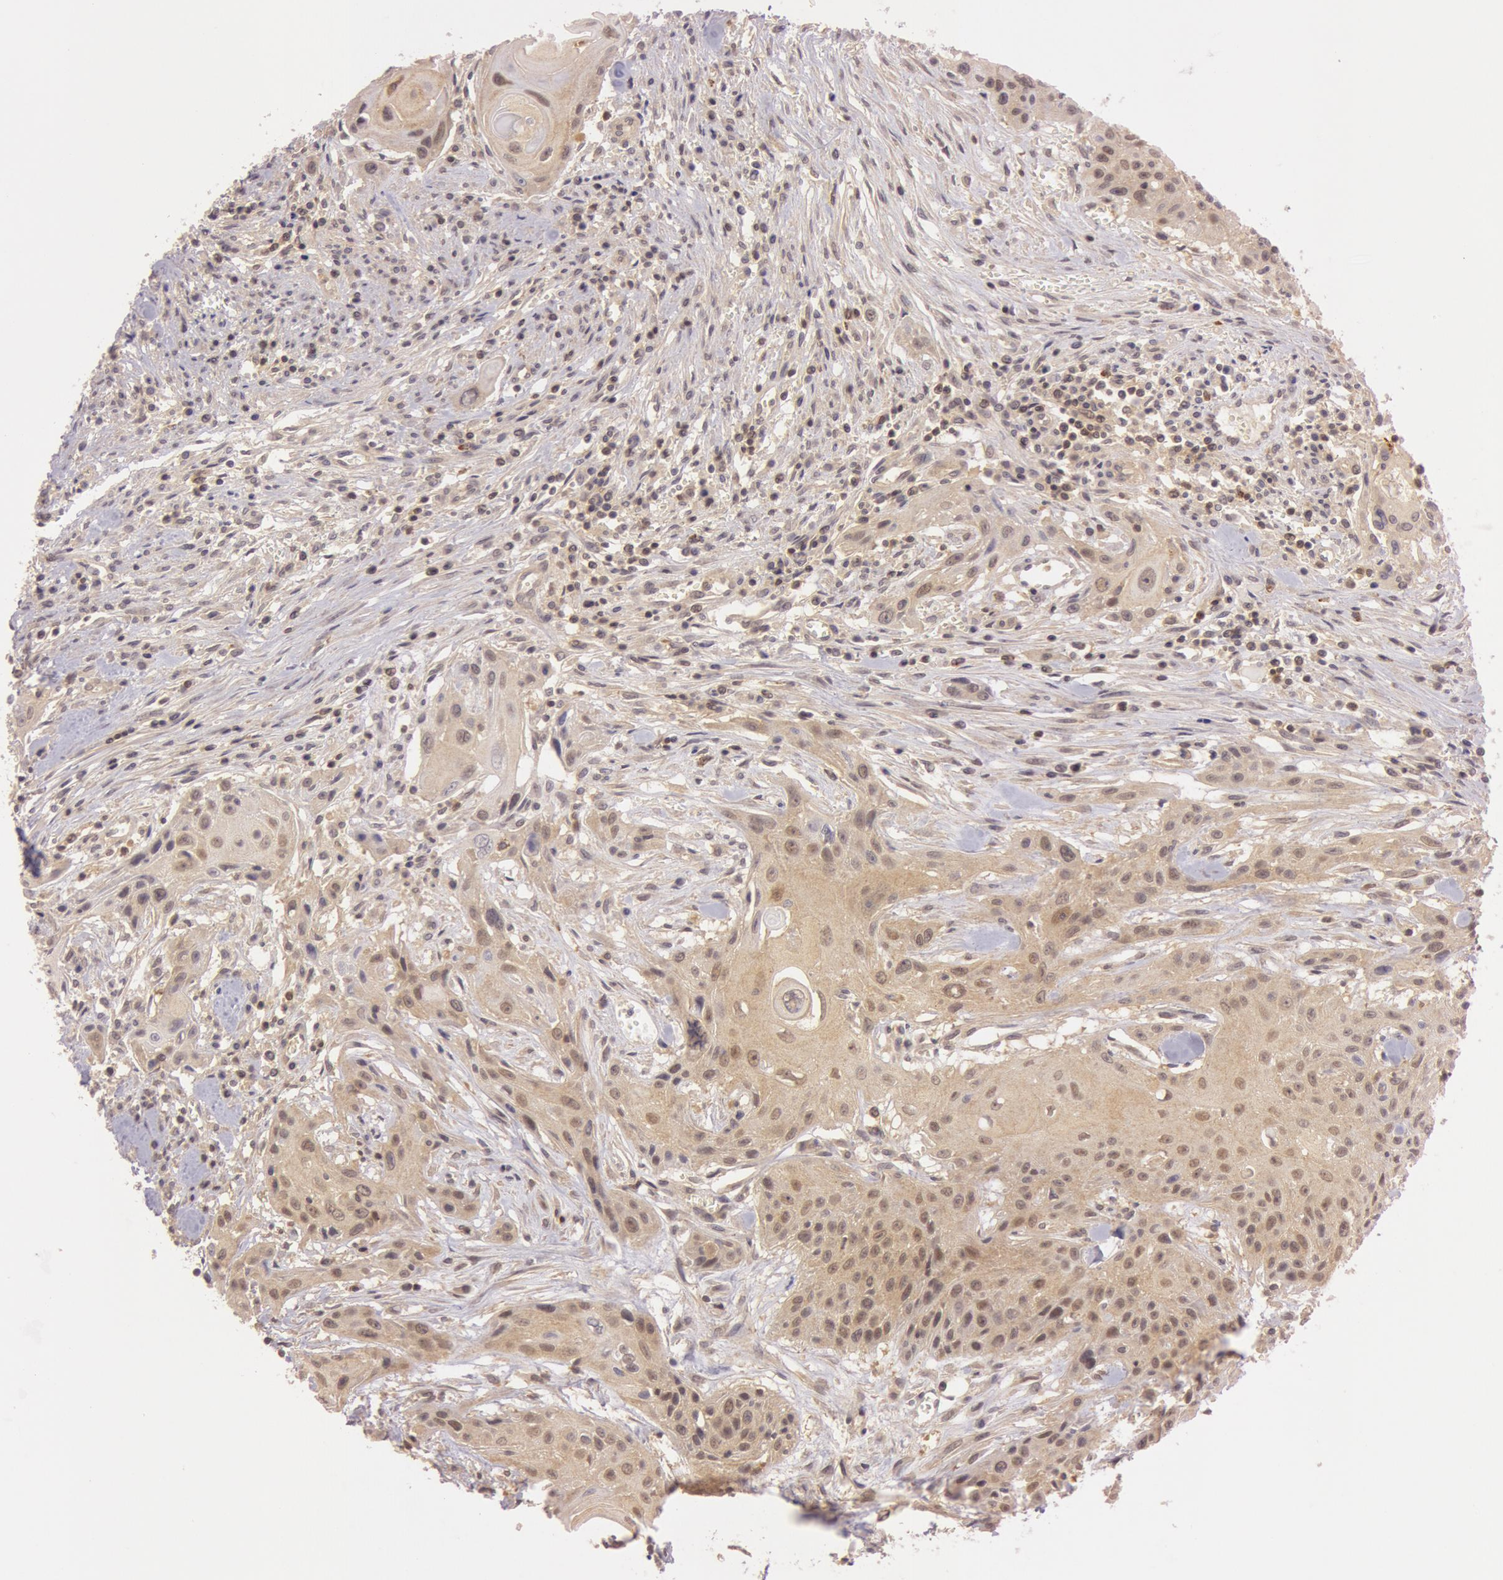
{"staining": {"intensity": "moderate", "quantity": ">75%", "location": "cytoplasmic/membranous"}, "tissue": "head and neck cancer", "cell_type": "Tumor cells", "image_type": "cancer", "snomed": [{"axis": "morphology", "description": "Squamous cell carcinoma, NOS"}, {"axis": "morphology", "description": "Squamous cell carcinoma, metastatic, NOS"}, {"axis": "topography", "description": "Lymph node"}, {"axis": "topography", "description": "Salivary gland"}, {"axis": "topography", "description": "Head-Neck"}], "caption": "Tumor cells demonstrate moderate cytoplasmic/membranous expression in approximately >75% of cells in squamous cell carcinoma (head and neck).", "gene": "ATG2B", "patient": {"sex": "female", "age": 74}}